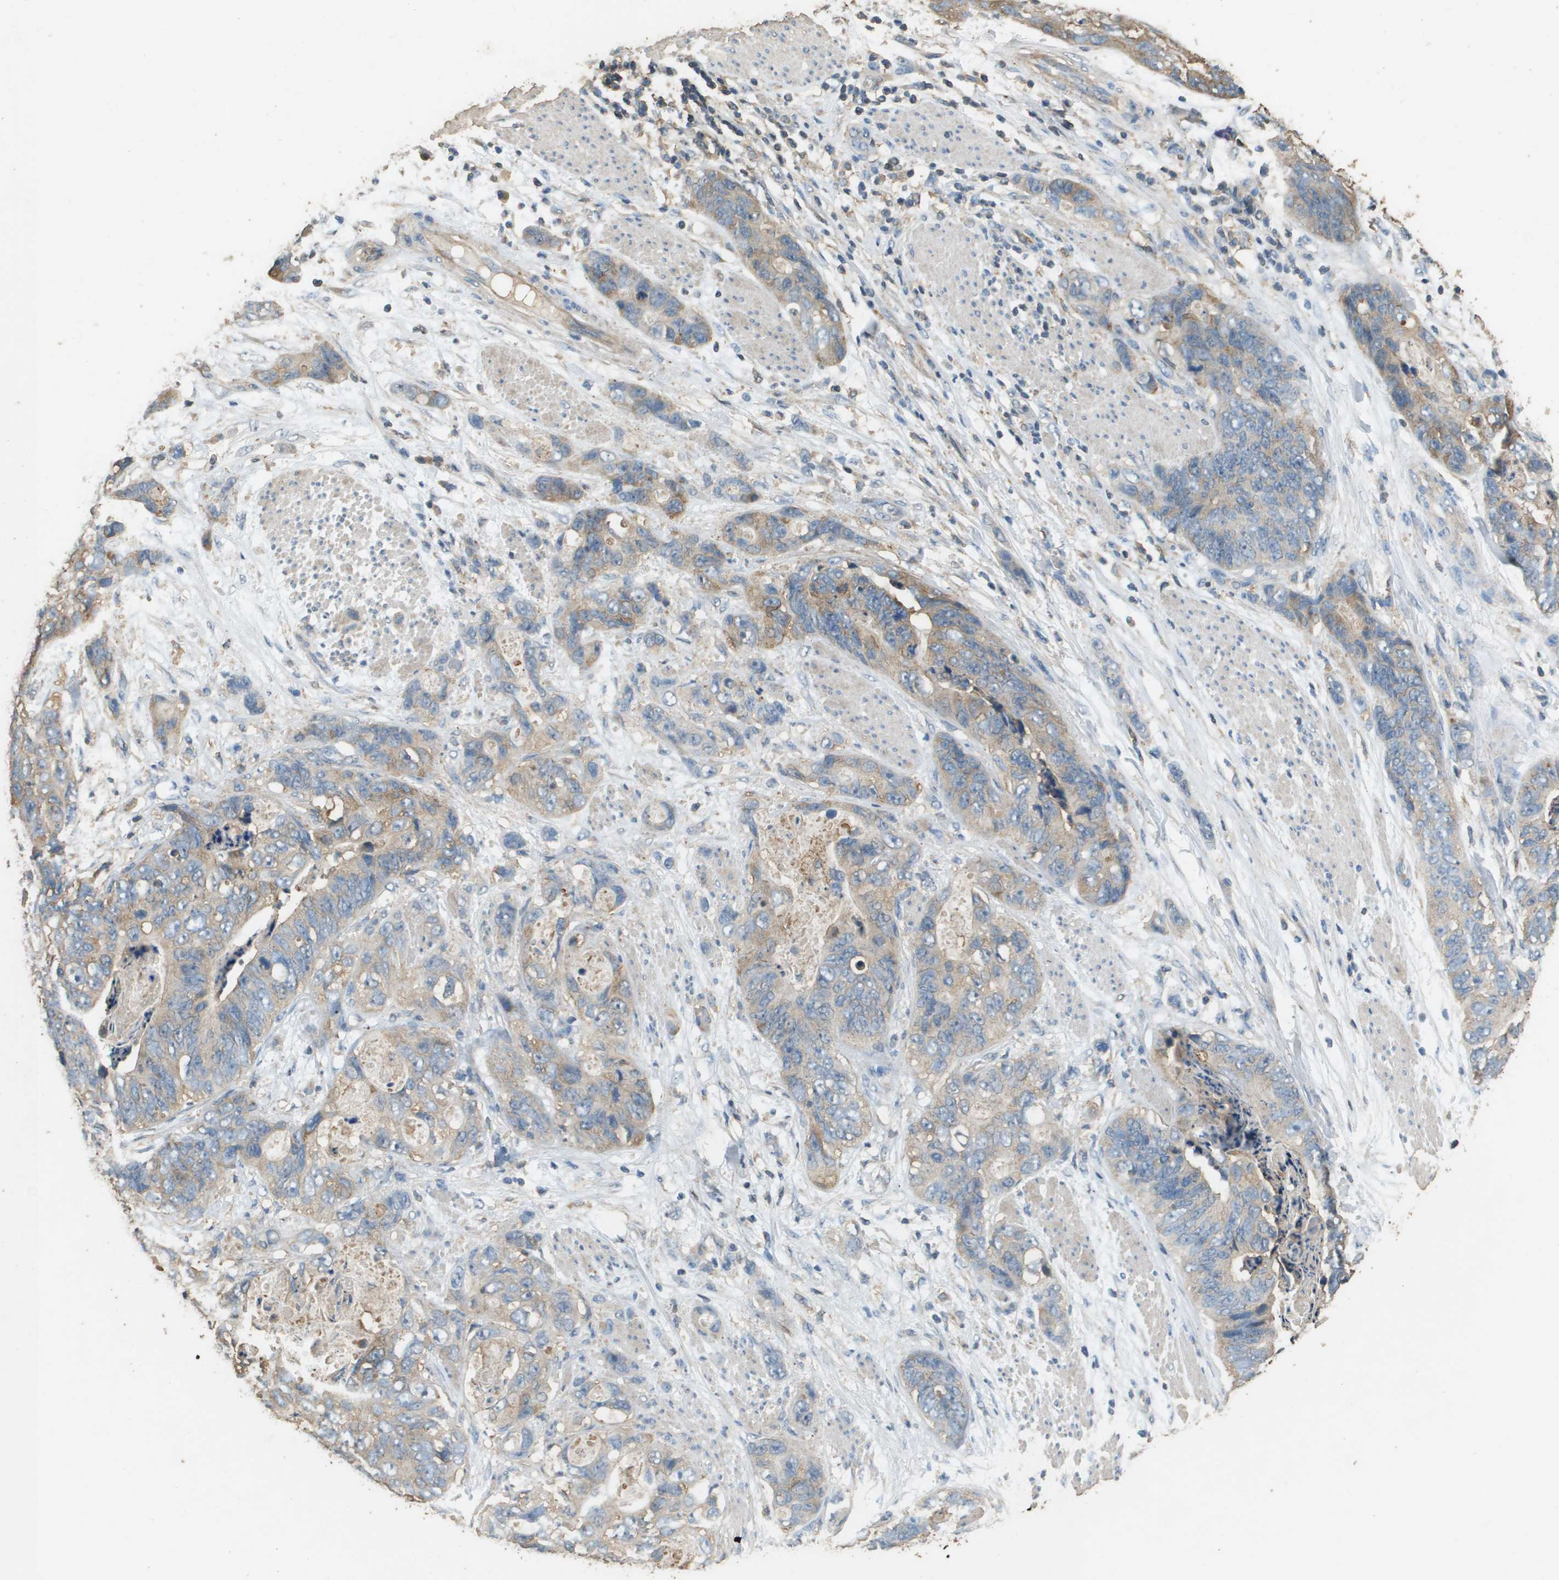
{"staining": {"intensity": "weak", "quantity": ">75%", "location": "cytoplasmic/membranous"}, "tissue": "stomach cancer", "cell_type": "Tumor cells", "image_type": "cancer", "snomed": [{"axis": "morphology", "description": "Adenocarcinoma, NOS"}, {"axis": "topography", "description": "Stomach"}], "caption": "Immunohistochemical staining of adenocarcinoma (stomach) shows low levels of weak cytoplasmic/membranous positivity in approximately >75% of tumor cells.", "gene": "MS4A7", "patient": {"sex": "female", "age": 89}}